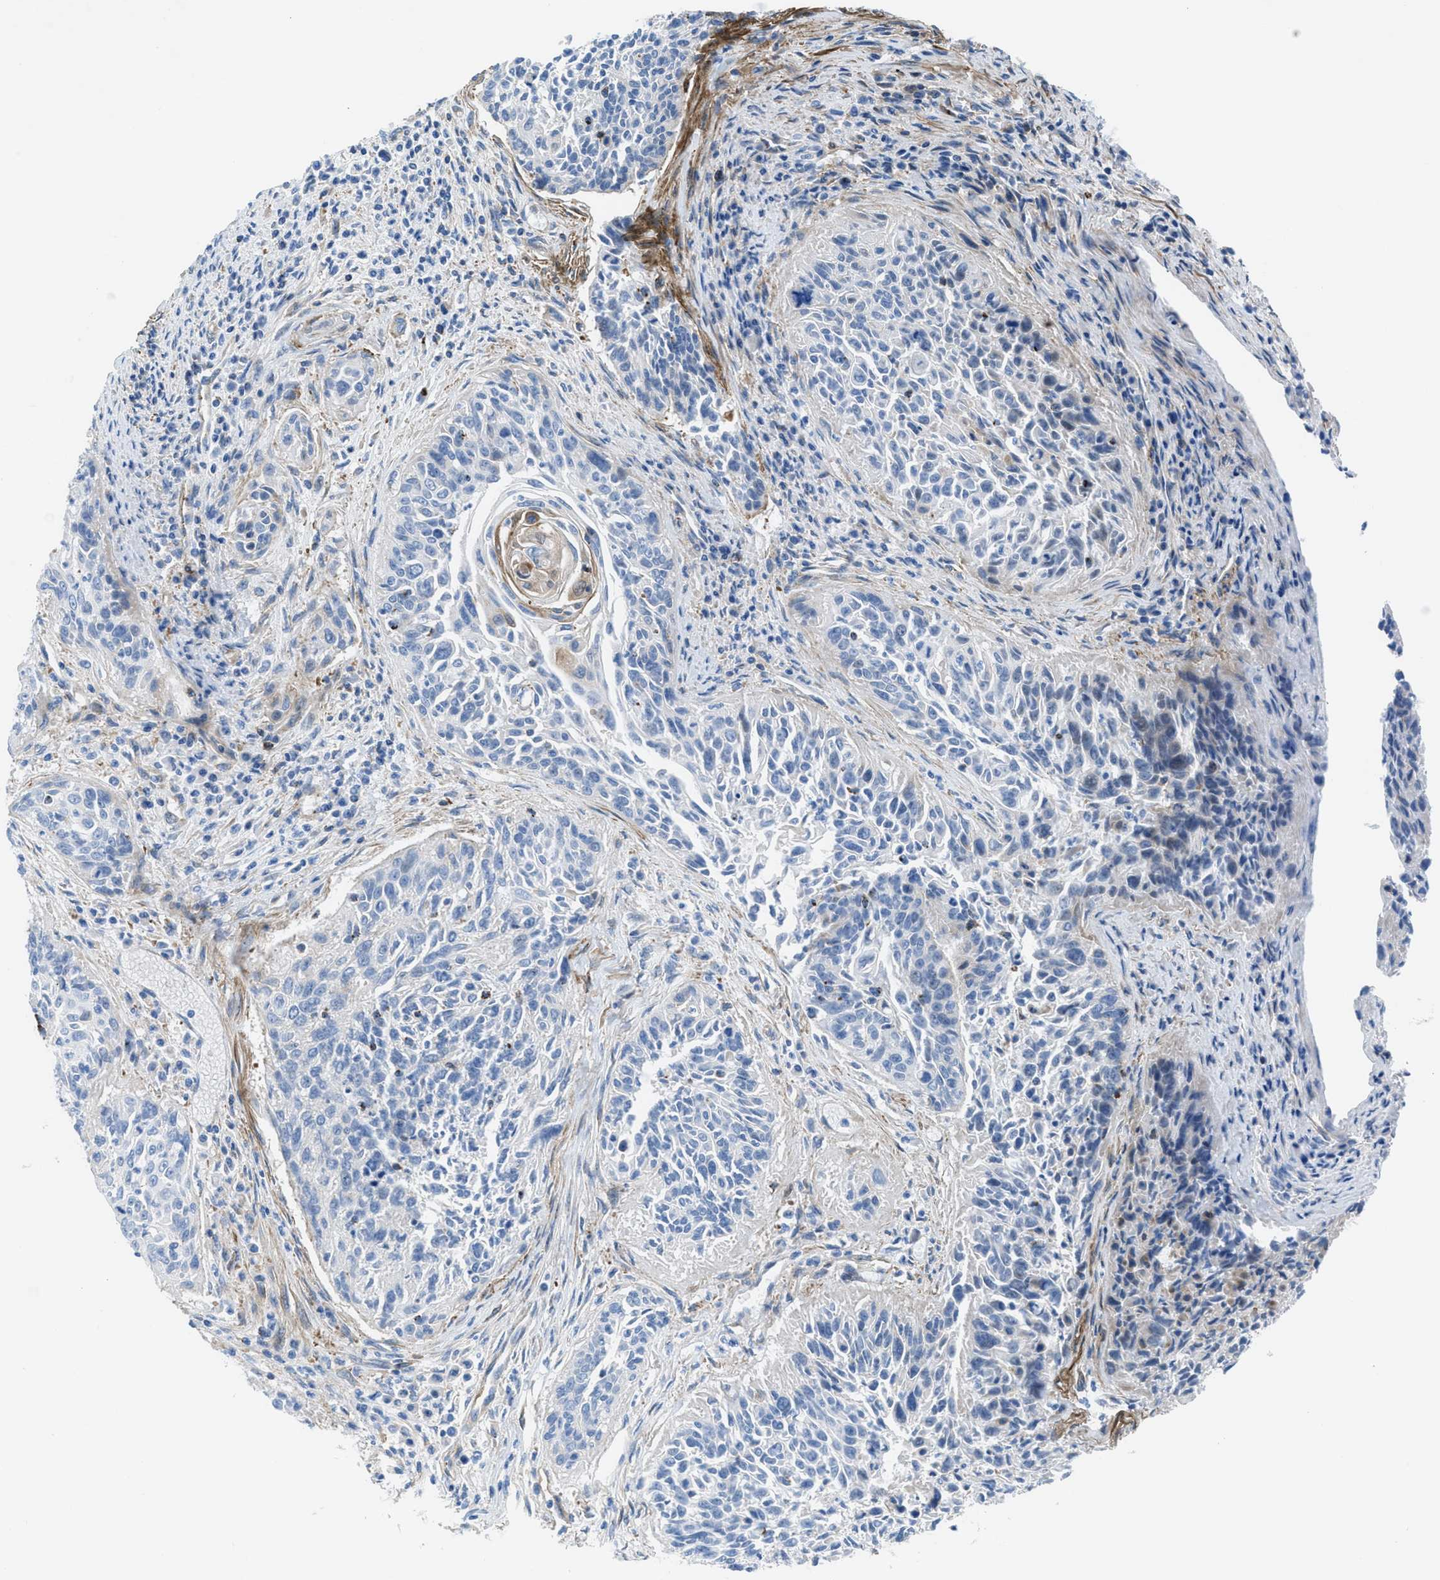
{"staining": {"intensity": "negative", "quantity": "none", "location": "none"}, "tissue": "cervical cancer", "cell_type": "Tumor cells", "image_type": "cancer", "snomed": [{"axis": "morphology", "description": "Squamous cell carcinoma, NOS"}, {"axis": "topography", "description": "Cervix"}], "caption": "The micrograph displays no significant positivity in tumor cells of squamous cell carcinoma (cervical). (DAB (3,3'-diaminobenzidine) IHC visualized using brightfield microscopy, high magnification).", "gene": "KCNH7", "patient": {"sex": "female", "age": 55}}